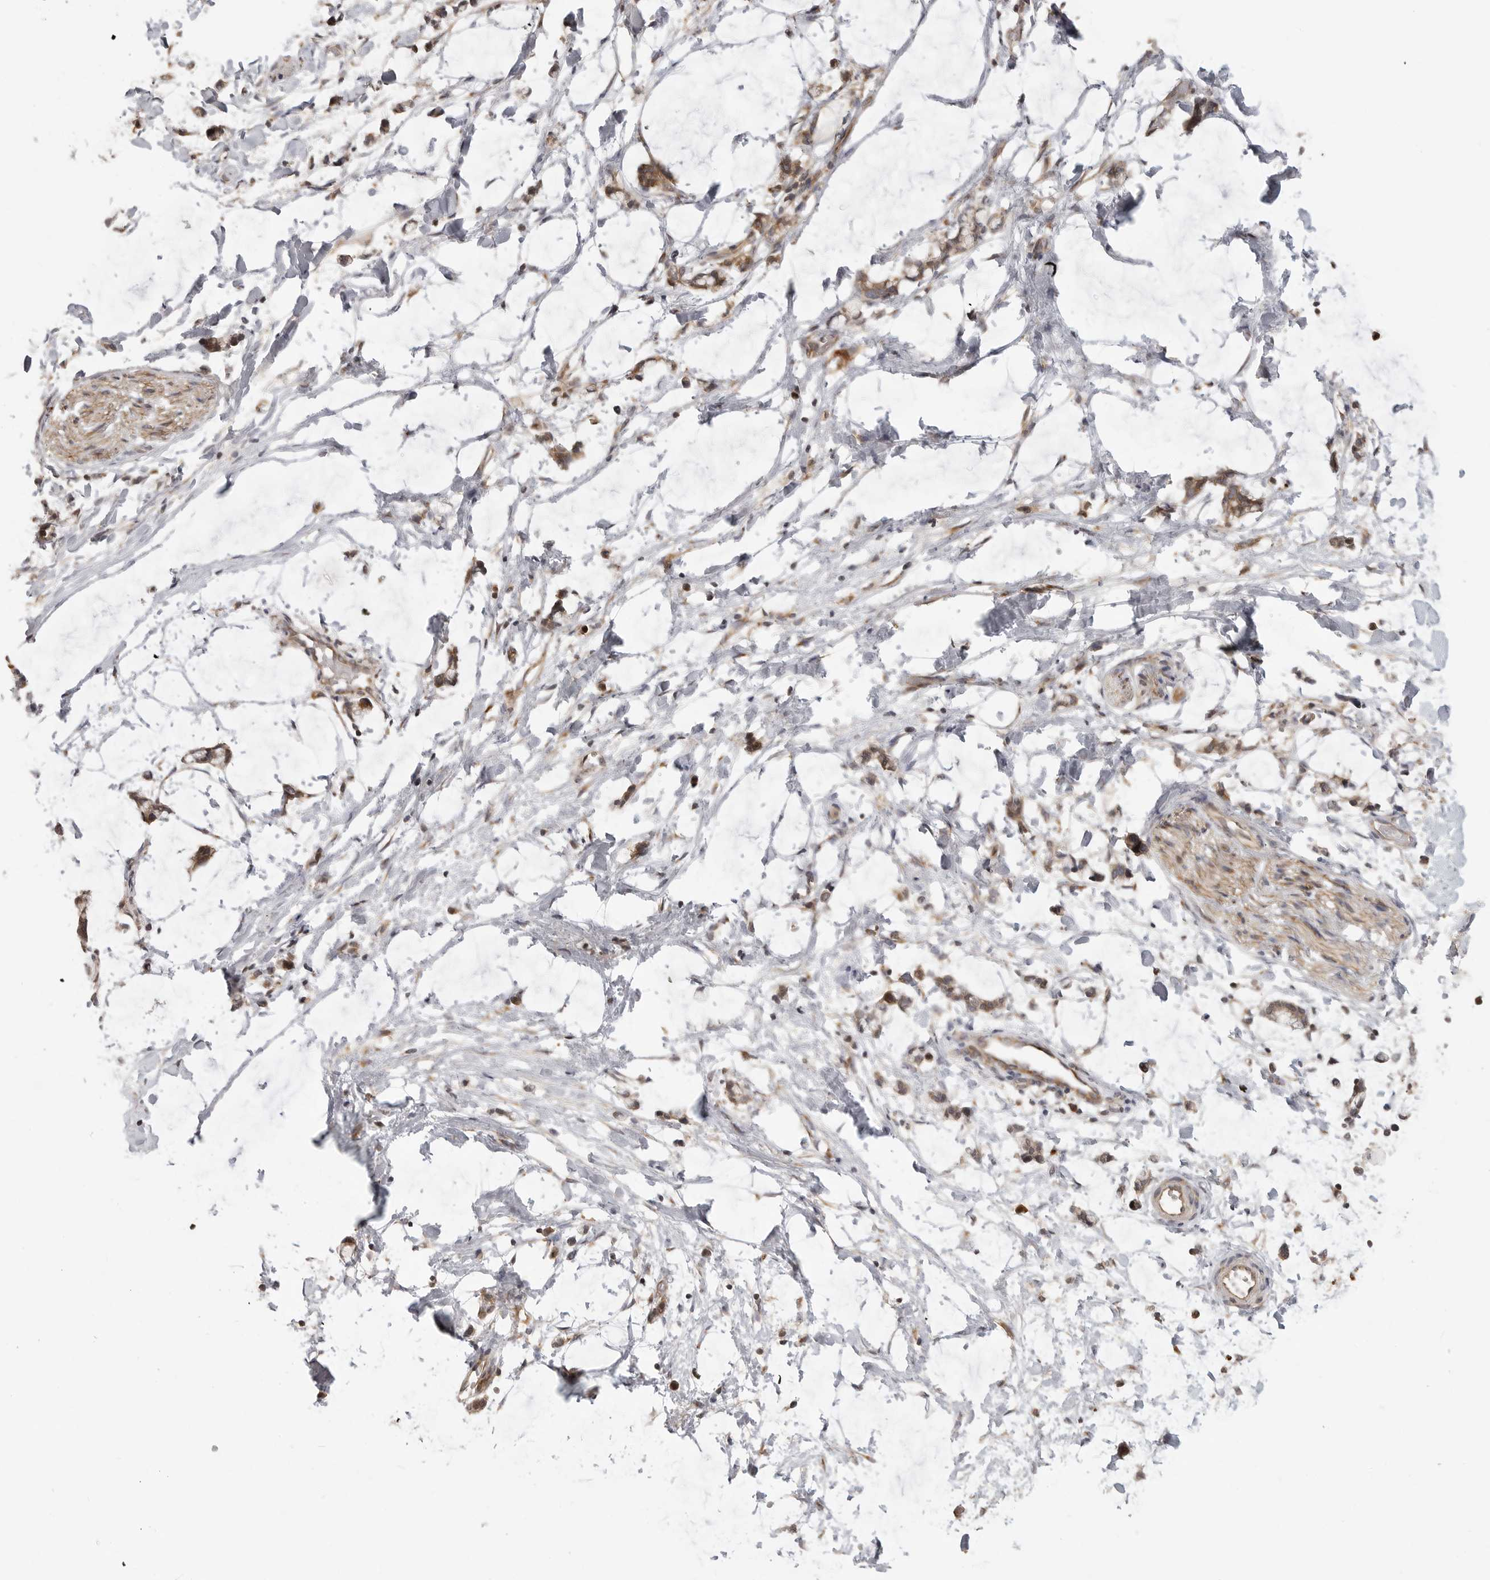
{"staining": {"intensity": "weak", "quantity": "25%-75%", "location": "cytoplasmic/membranous"}, "tissue": "adipose tissue", "cell_type": "Adipocytes", "image_type": "normal", "snomed": [{"axis": "morphology", "description": "Normal tissue, NOS"}, {"axis": "morphology", "description": "Adenocarcinoma, NOS"}, {"axis": "topography", "description": "Colon"}, {"axis": "topography", "description": "Peripheral nerve tissue"}], "caption": "Protein staining reveals weak cytoplasmic/membranous staining in approximately 25%-75% of adipocytes in benign adipose tissue. The staining was performed using DAB, with brown indicating positive protein expression. Nuclei are stained blue with hematoxylin.", "gene": "IDO1", "patient": {"sex": "male", "age": 14}}